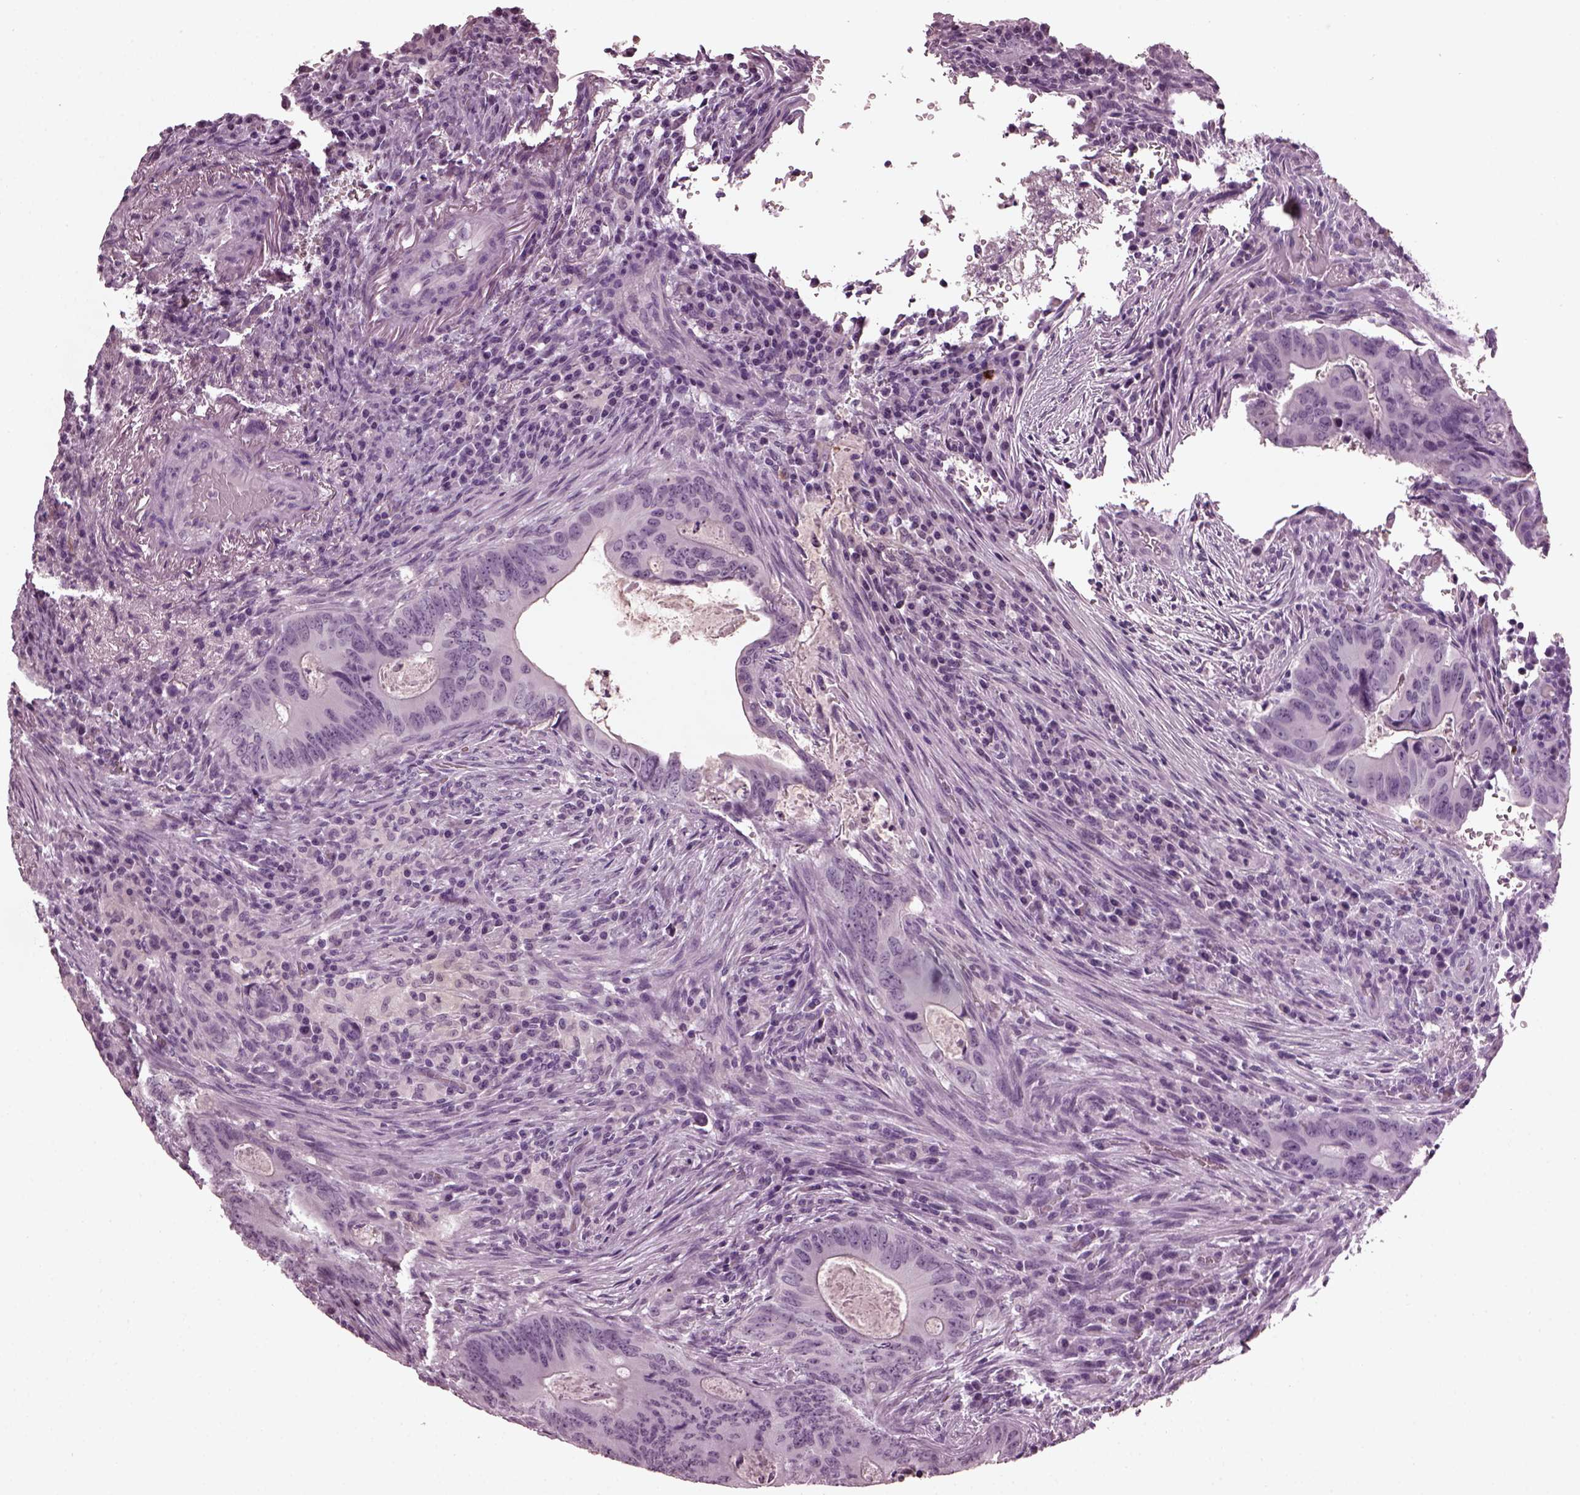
{"staining": {"intensity": "negative", "quantity": "none", "location": "none"}, "tissue": "colorectal cancer", "cell_type": "Tumor cells", "image_type": "cancer", "snomed": [{"axis": "morphology", "description": "Adenocarcinoma, NOS"}, {"axis": "topography", "description": "Colon"}], "caption": "Tumor cells are negative for brown protein staining in colorectal adenocarcinoma.", "gene": "SLC6A17", "patient": {"sex": "female", "age": 74}}